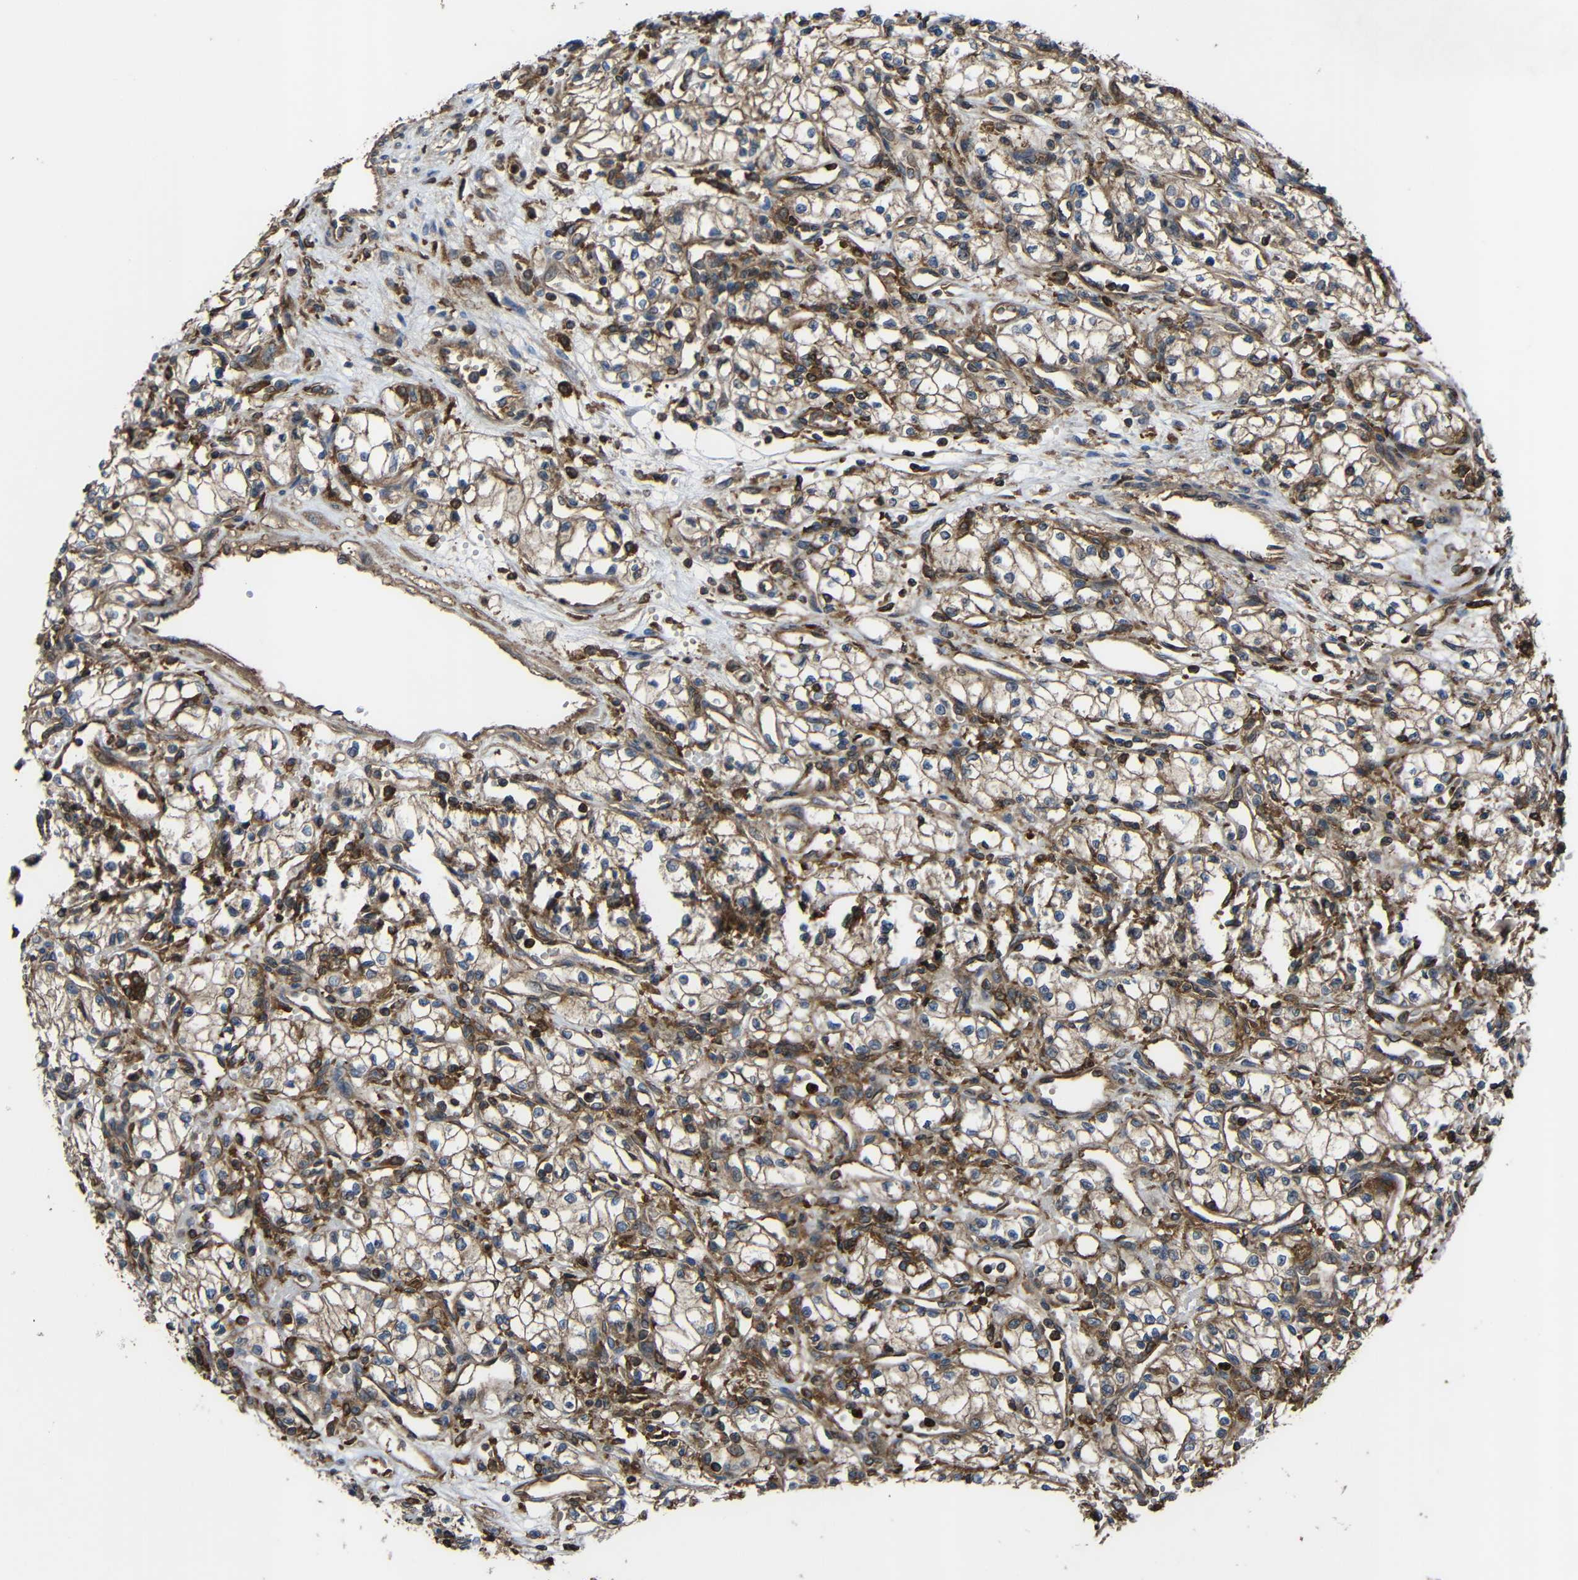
{"staining": {"intensity": "moderate", "quantity": "25%-75%", "location": "cytoplasmic/membranous"}, "tissue": "renal cancer", "cell_type": "Tumor cells", "image_type": "cancer", "snomed": [{"axis": "morphology", "description": "Normal tissue, NOS"}, {"axis": "morphology", "description": "Adenocarcinoma, NOS"}, {"axis": "topography", "description": "Kidney"}], "caption": "A brown stain shows moderate cytoplasmic/membranous expression of a protein in human renal cancer tumor cells.", "gene": "TREM2", "patient": {"sex": "male", "age": 59}}